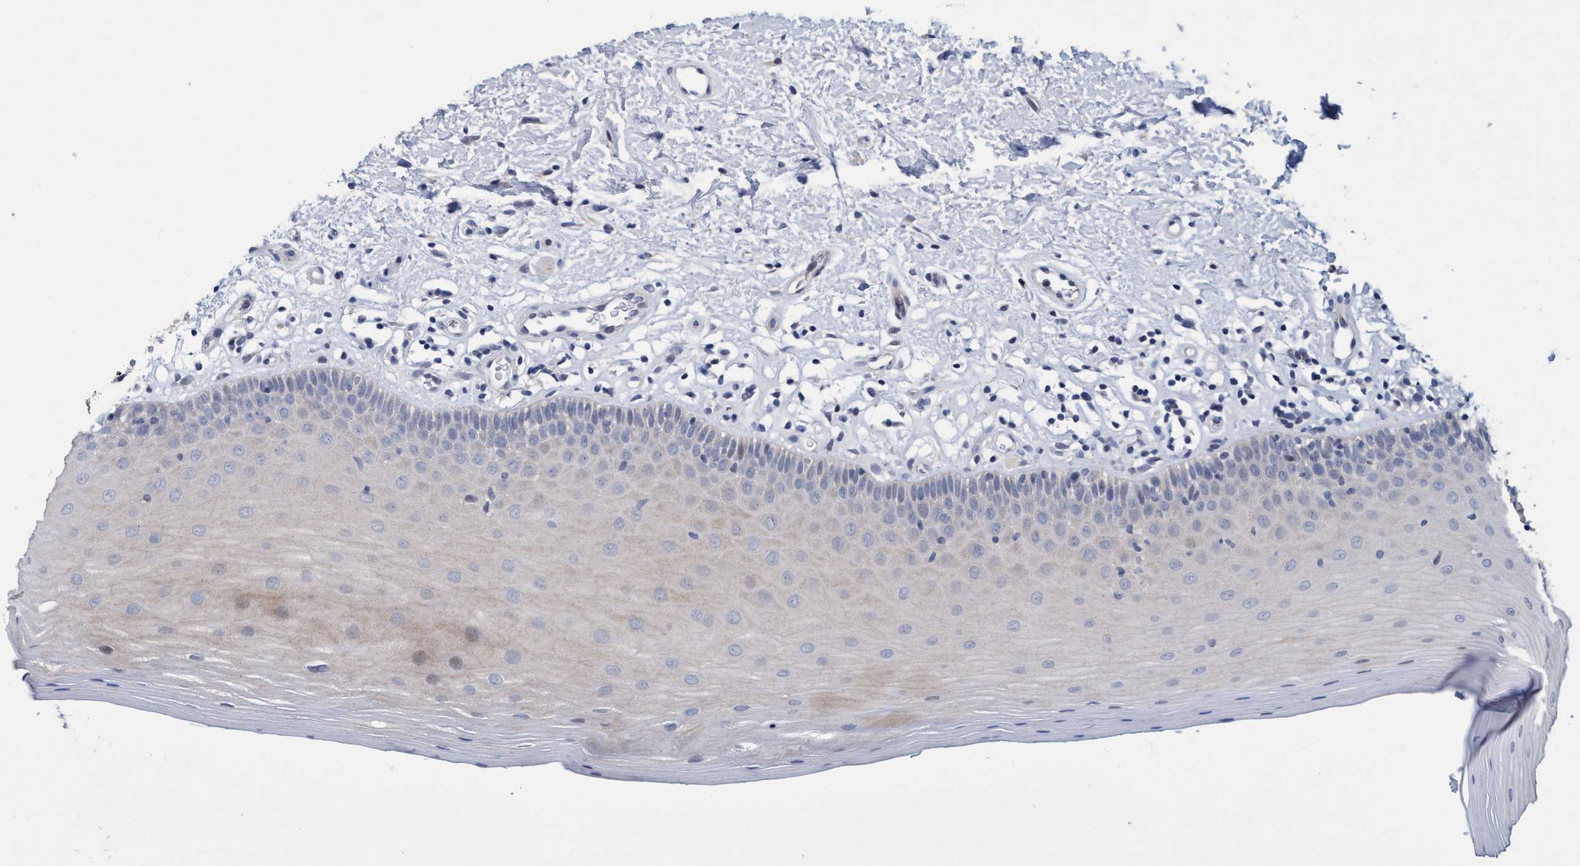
{"staining": {"intensity": "negative", "quantity": "none", "location": "none"}, "tissue": "oral mucosa", "cell_type": "Squamous epithelial cells", "image_type": "normal", "snomed": [{"axis": "morphology", "description": "Normal tissue, NOS"}, {"axis": "topography", "description": "Skeletal muscle"}, {"axis": "topography", "description": "Oral tissue"}], "caption": "Immunohistochemistry histopathology image of normal oral mucosa stained for a protein (brown), which demonstrates no expression in squamous epithelial cells. (DAB (3,3'-diaminobenzidine) immunohistochemistry (IHC) with hematoxylin counter stain).", "gene": "ZNF677", "patient": {"sex": "male", "age": 58}}